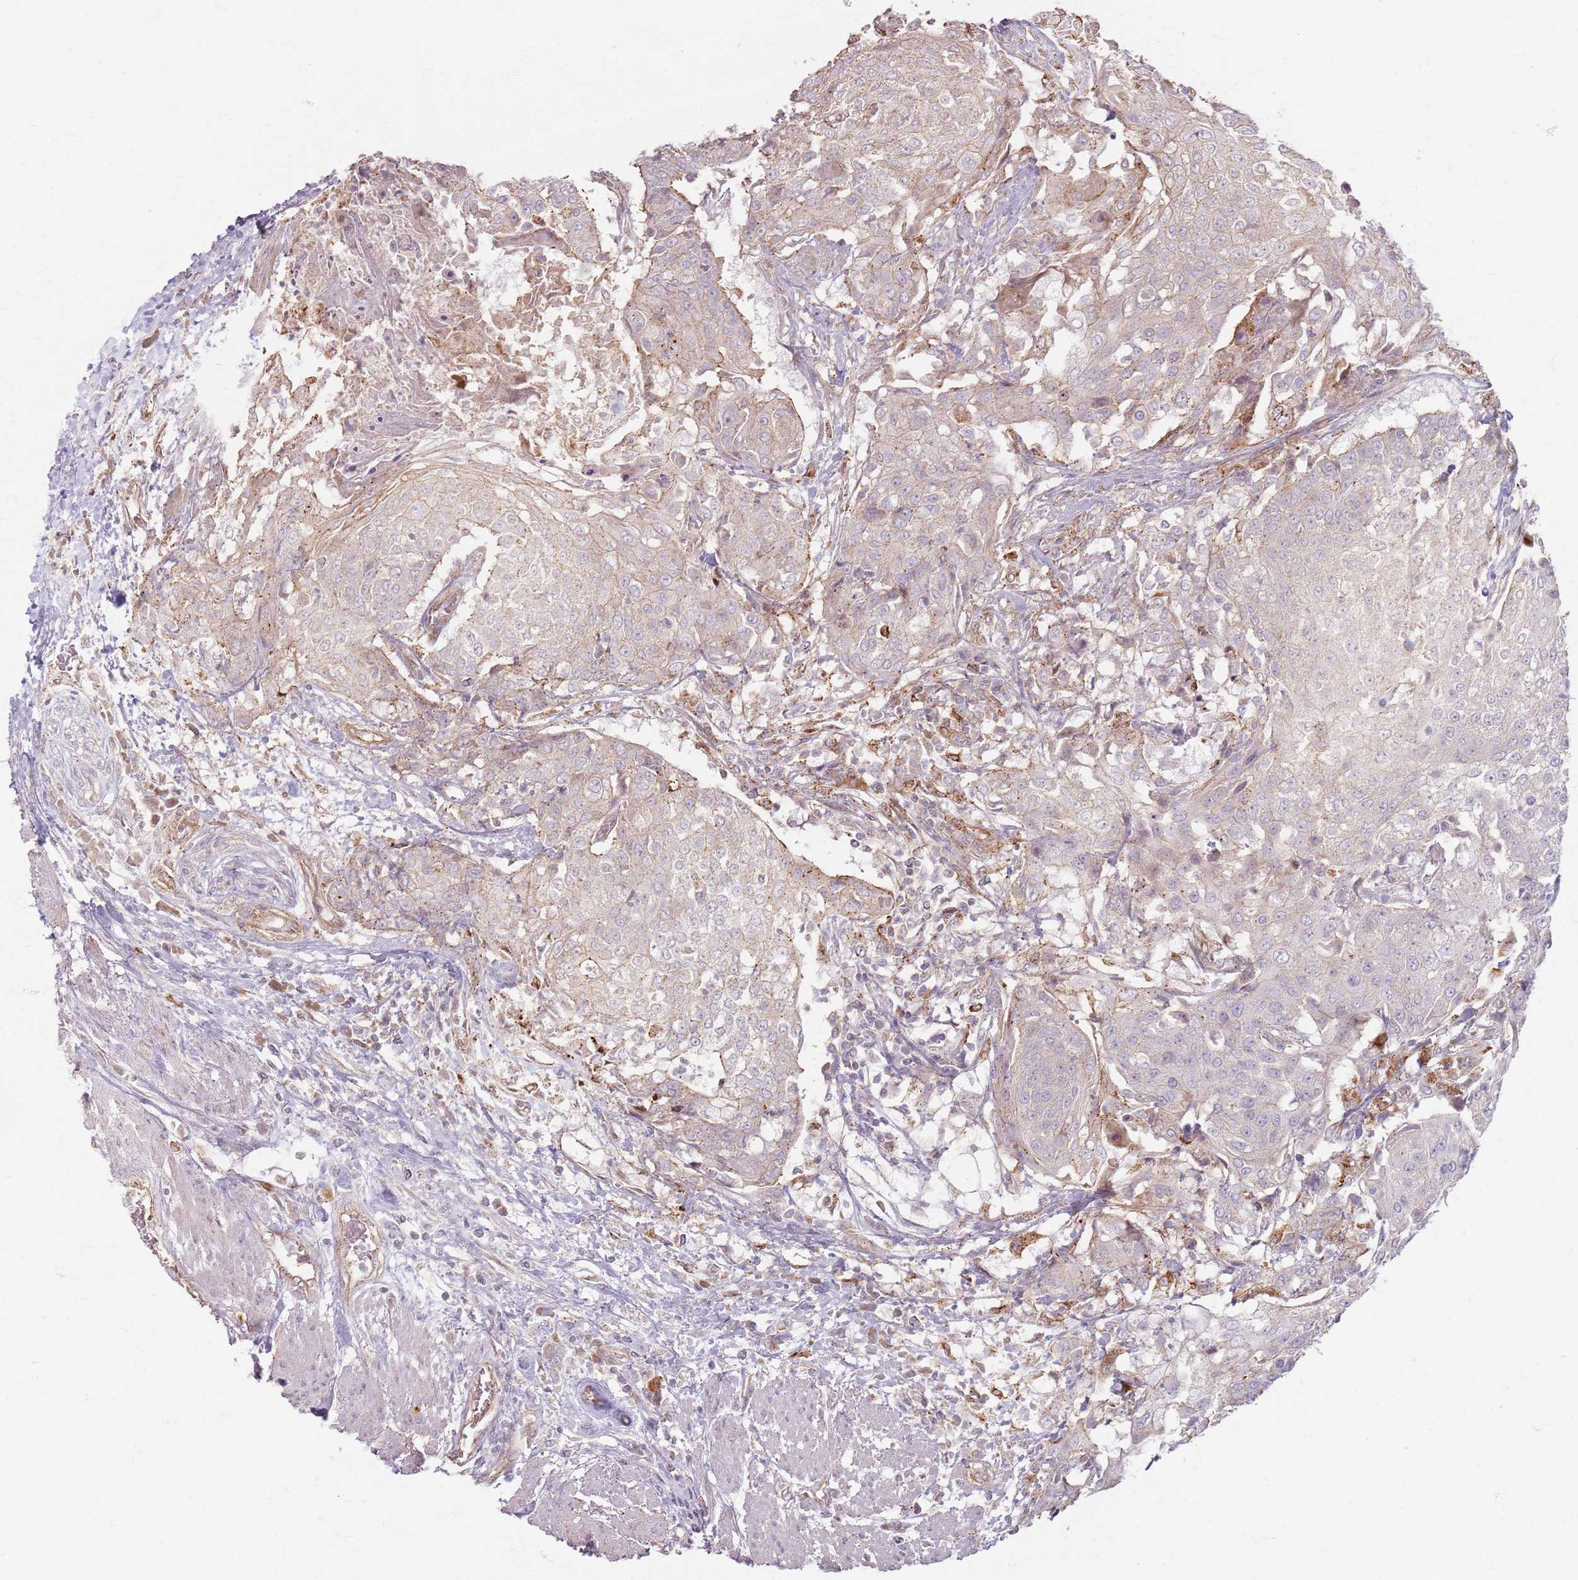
{"staining": {"intensity": "weak", "quantity": "25%-75%", "location": "cytoplasmic/membranous"}, "tissue": "urothelial cancer", "cell_type": "Tumor cells", "image_type": "cancer", "snomed": [{"axis": "morphology", "description": "Urothelial carcinoma, High grade"}, {"axis": "topography", "description": "Urinary bladder"}], "caption": "Immunohistochemical staining of urothelial carcinoma (high-grade) displays low levels of weak cytoplasmic/membranous positivity in approximately 25%-75% of tumor cells. Using DAB (3,3'-diaminobenzidine) (brown) and hematoxylin (blue) stains, captured at high magnification using brightfield microscopy.", "gene": "KCNA5", "patient": {"sex": "female", "age": 63}}